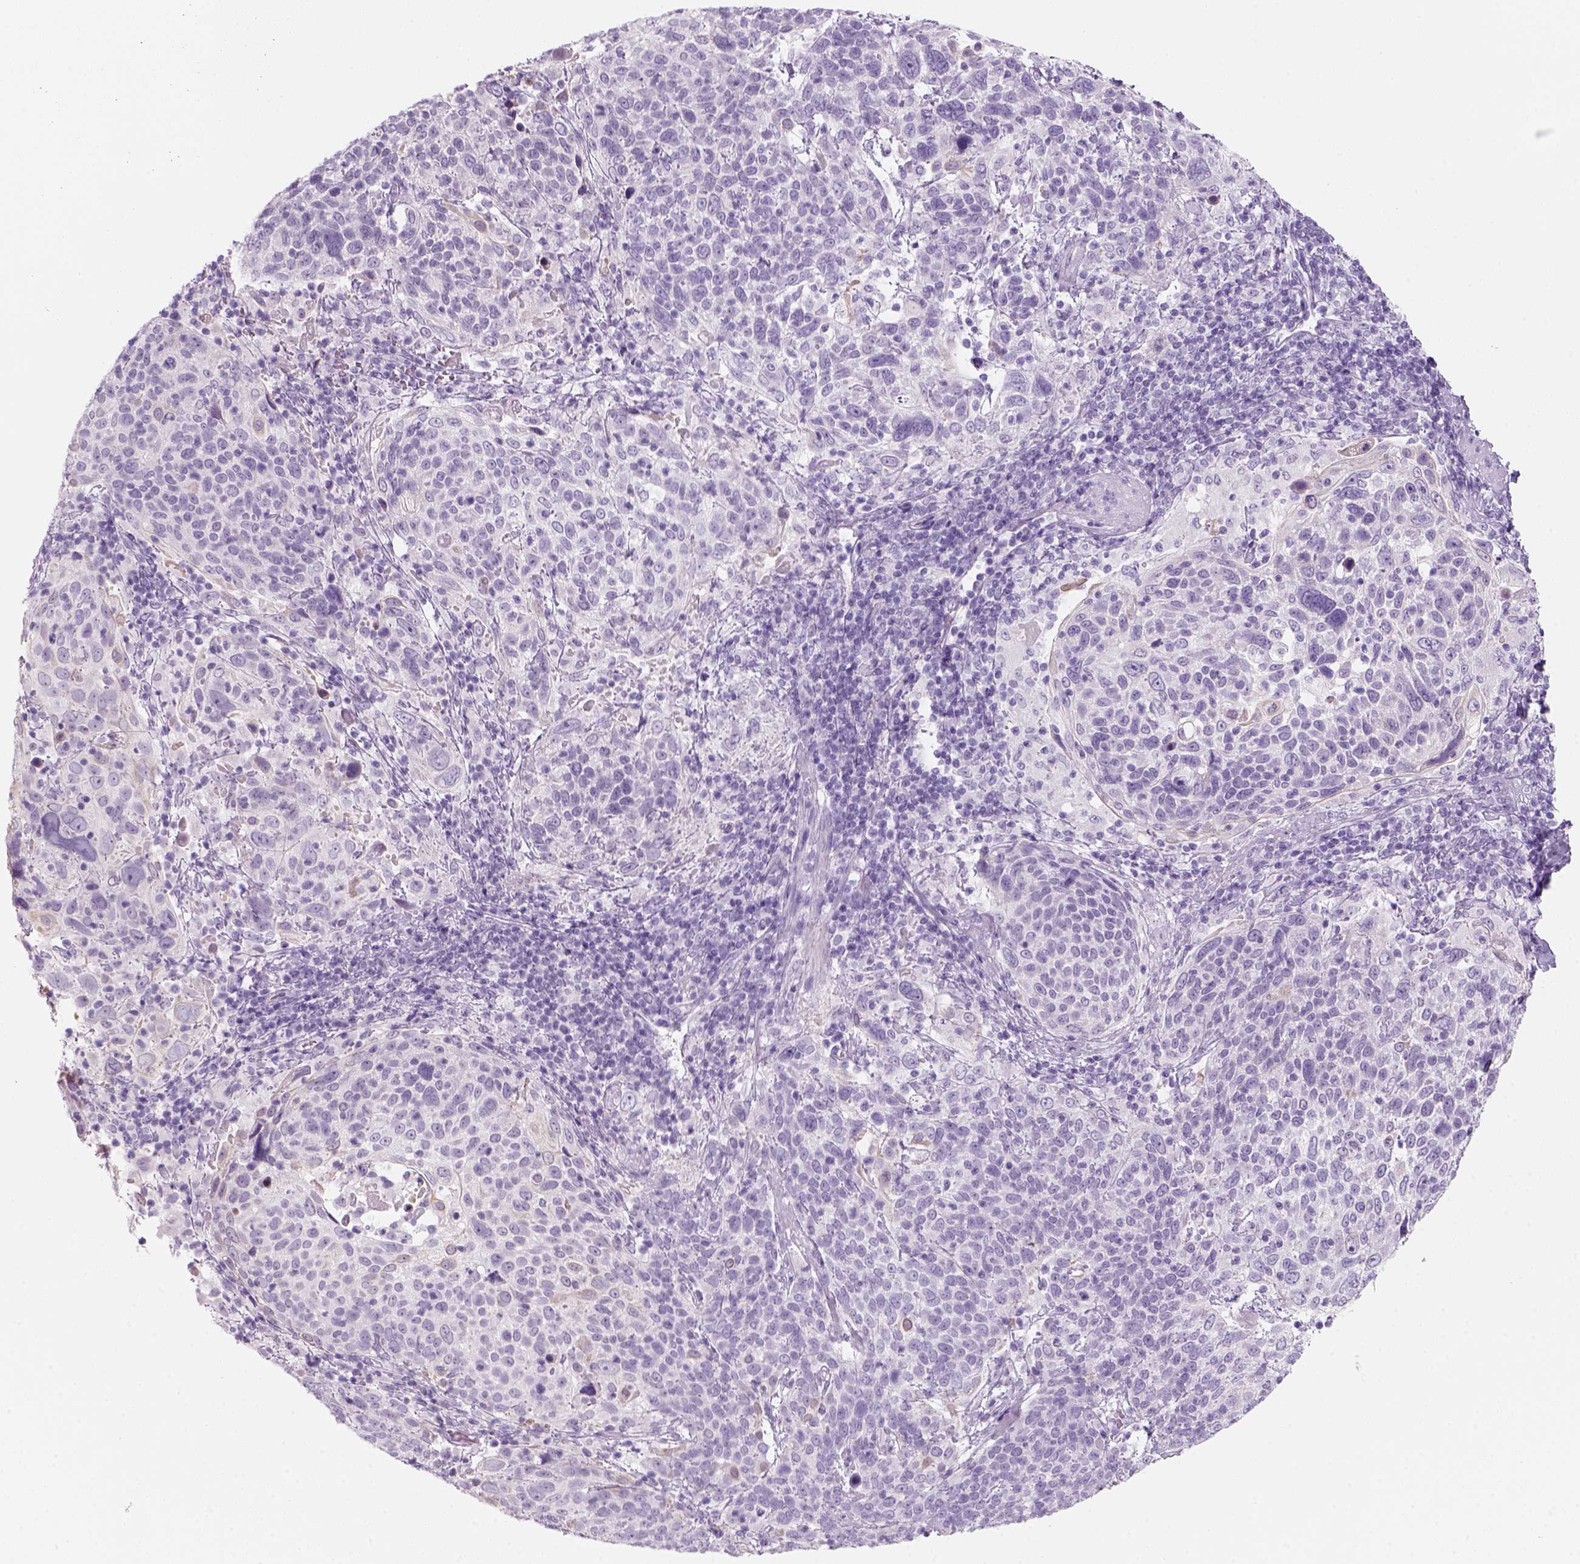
{"staining": {"intensity": "negative", "quantity": "none", "location": "none"}, "tissue": "cervical cancer", "cell_type": "Tumor cells", "image_type": "cancer", "snomed": [{"axis": "morphology", "description": "Squamous cell carcinoma, NOS"}, {"axis": "topography", "description": "Cervix"}], "caption": "Immunohistochemistry (IHC) photomicrograph of cervical squamous cell carcinoma stained for a protein (brown), which displays no expression in tumor cells.", "gene": "KRTAP11-1", "patient": {"sex": "female", "age": 61}}